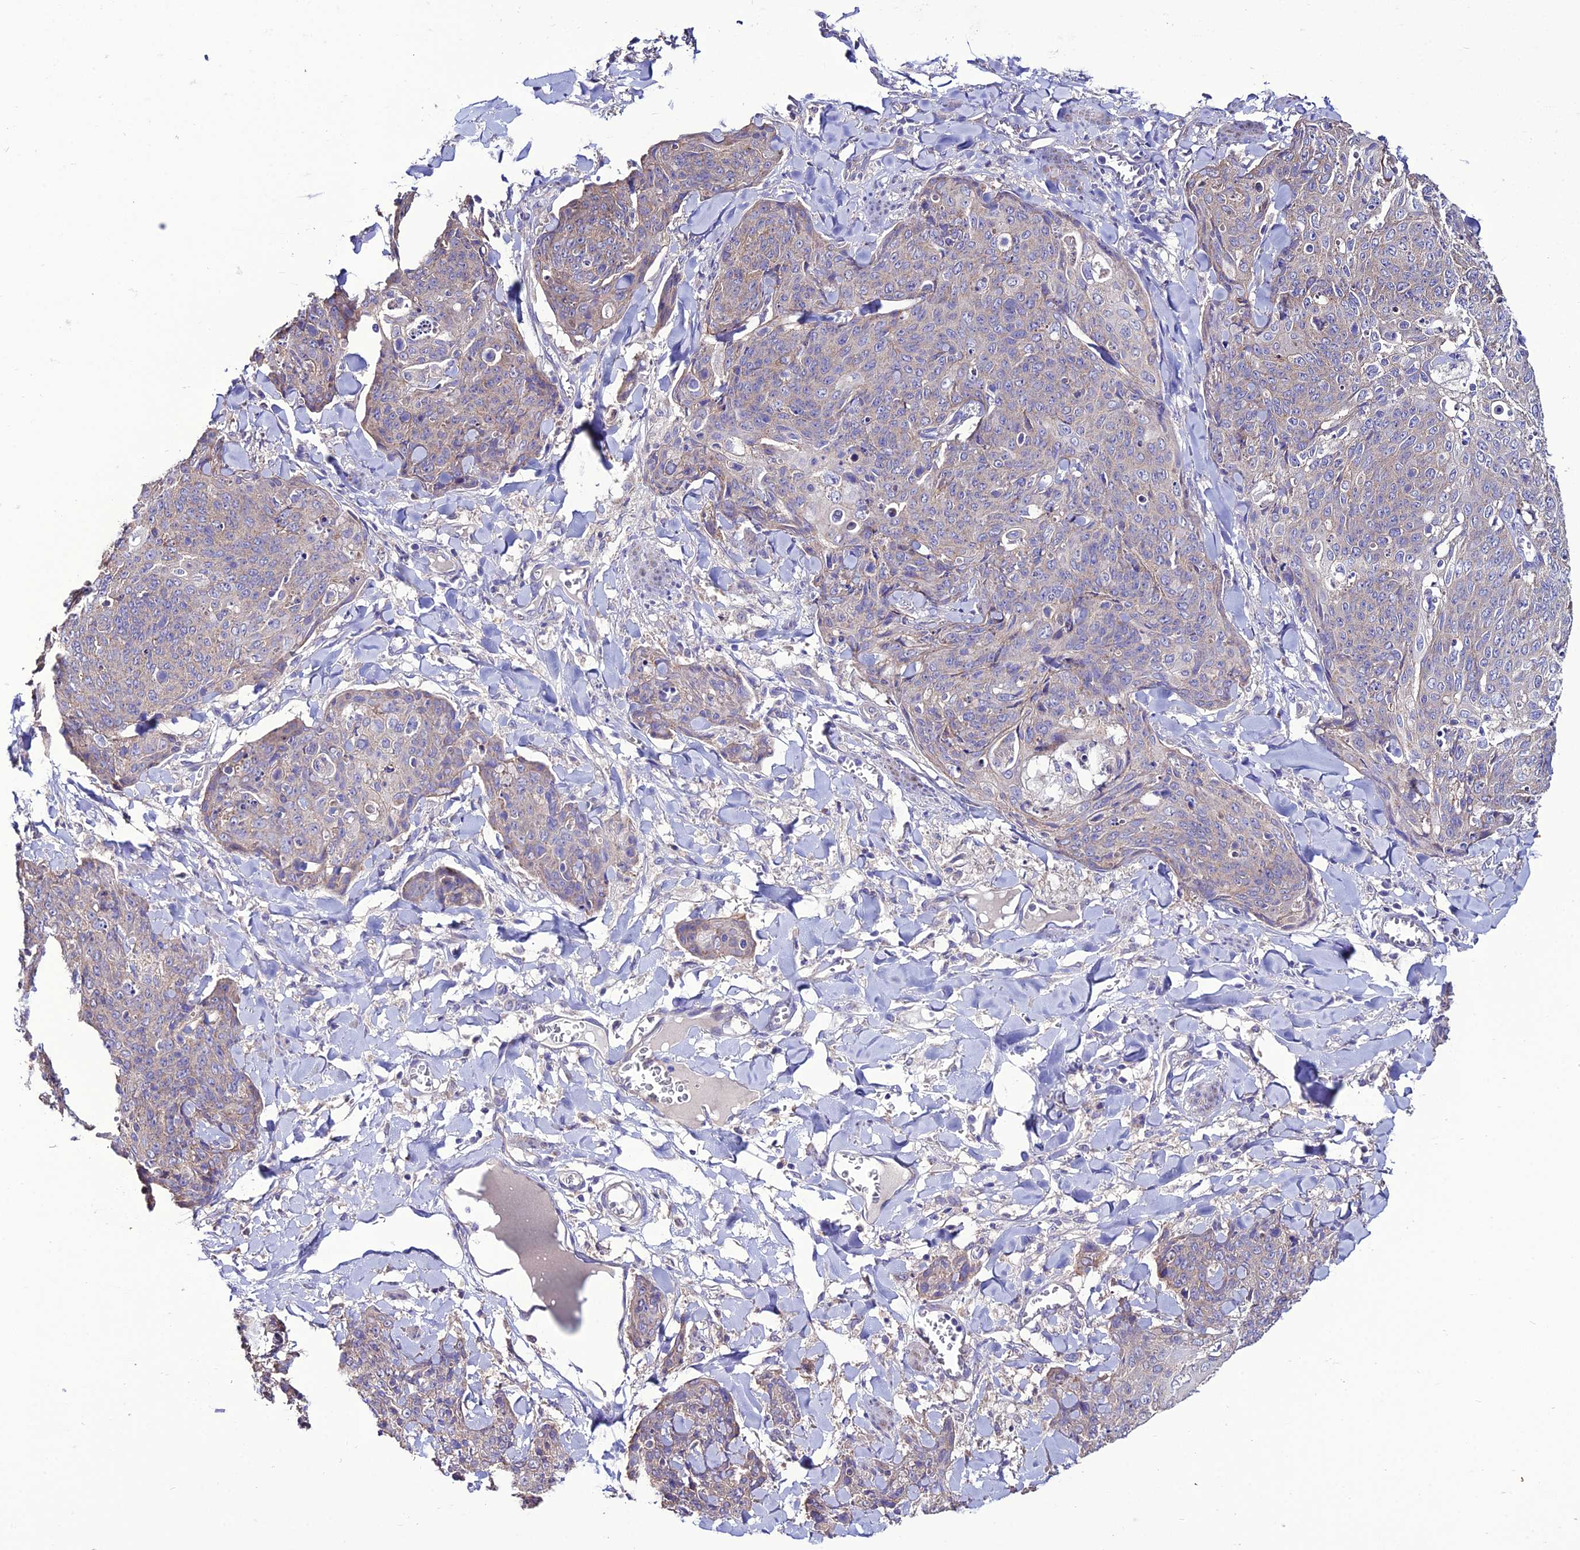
{"staining": {"intensity": "weak", "quantity": "<25%", "location": "cytoplasmic/membranous"}, "tissue": "skin cancer", "cell_type": "Tumor cells", "image_type": "cancer", "snomed": [{"axis": "morphology", "description": "Squamous cell carcinoma, NOS"}, {"axis": "topography", "description": "Skin"}, {"axis": "topography", "description": "Vulva"}], "caption": "Skin squamous cell carcinoma was stained to show a protein in brown. There is no significant staining in tumor cells.", "gene": "HOGA1", "patient": {"sex": "female", "age": 85}}